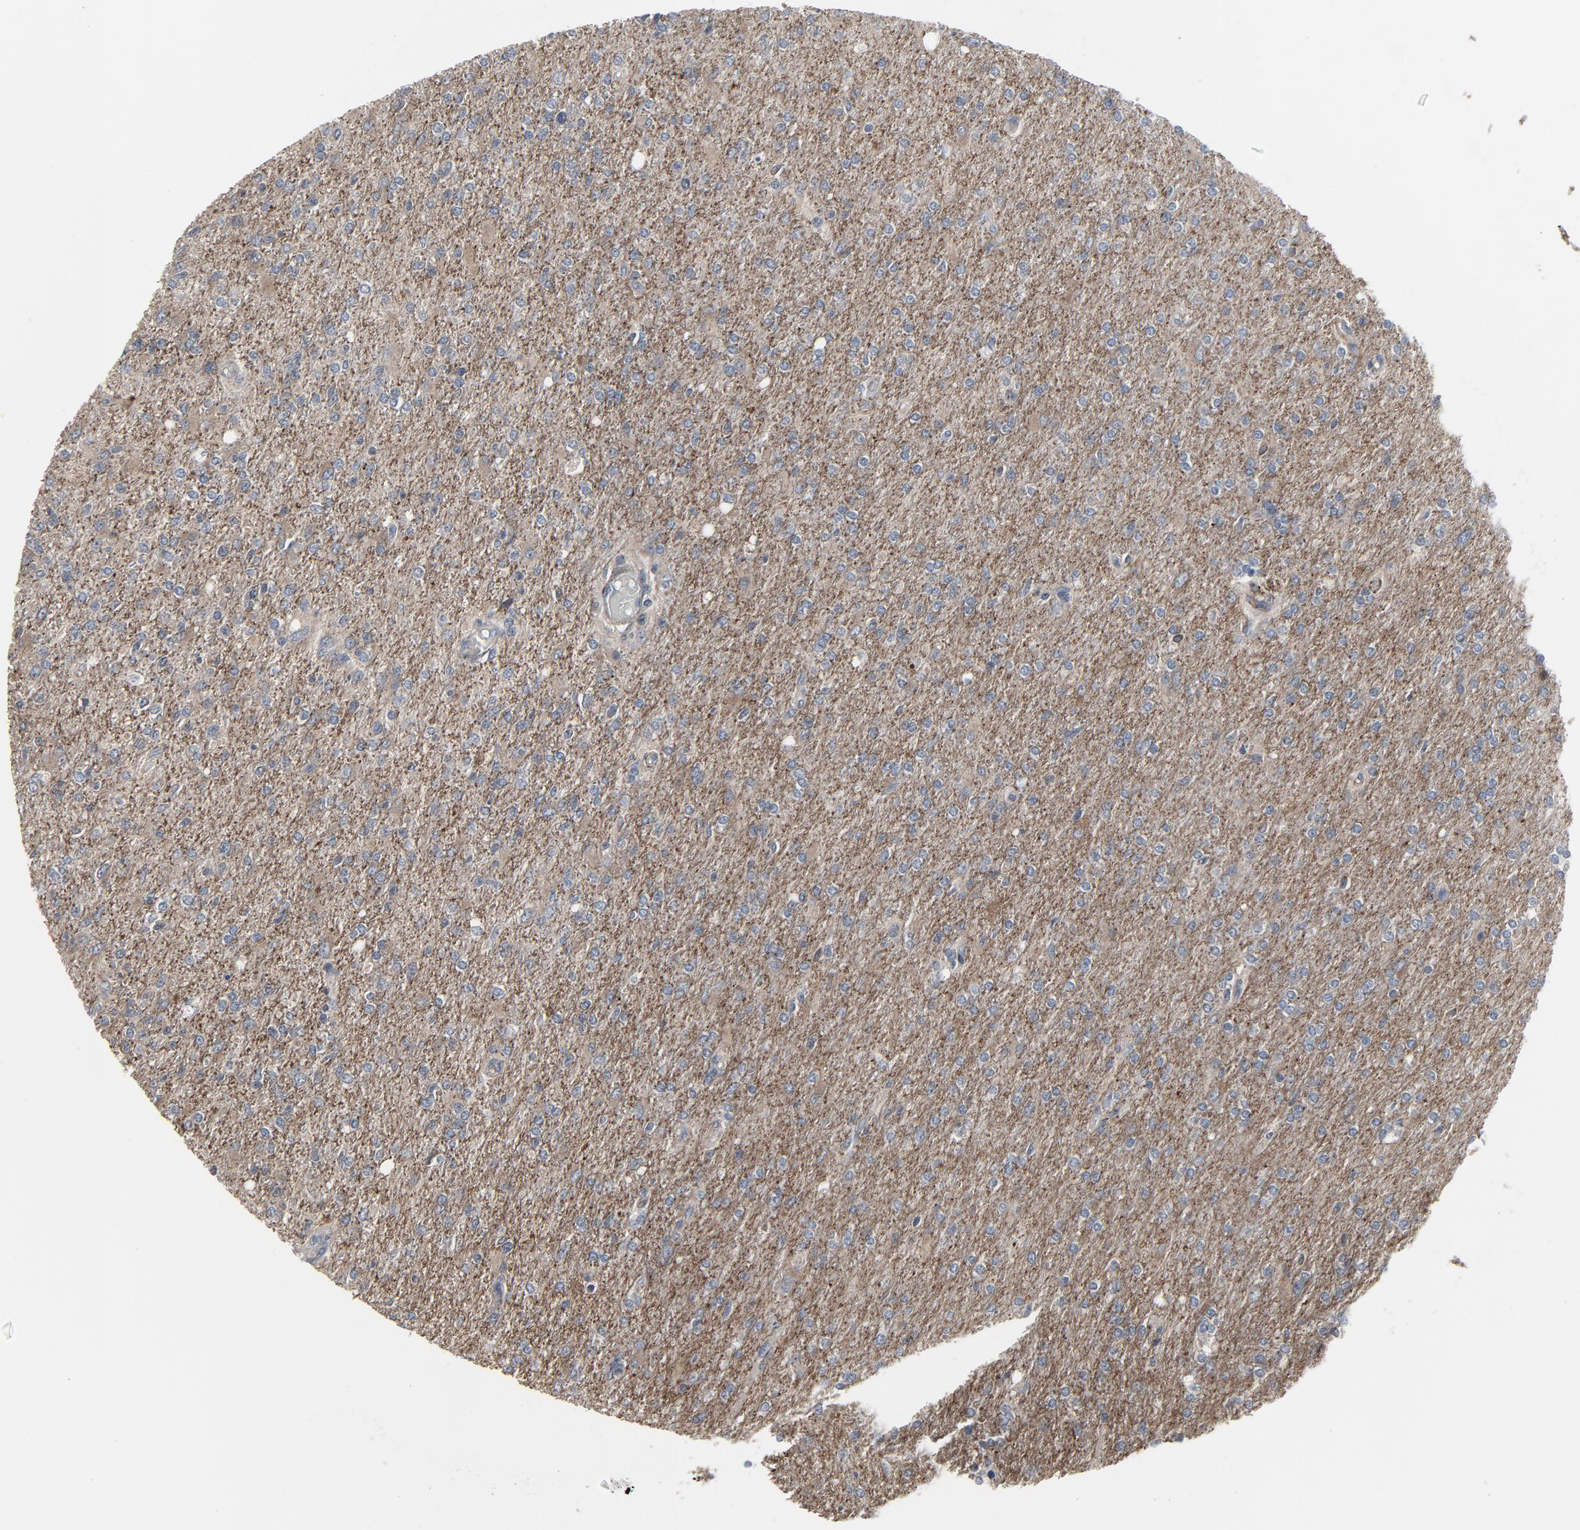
{"staining": {"intensity": "negative", "quantity": "none", "location": "none"}, "tissue": "glioma", "cell_type": "Tumor cells", "image_type": "cancer", "snomed": [{"axis": "morphology", "description": "Glioma, malignant, High grade"}, {"axis": "topography", "description": "Cerebral cortex"}], "caption": "Micrograph shows no protein staining in tumor cells of glioma tissue.", "gene": "PDZD4", "patient": {"sex": "male", "age": 76}}